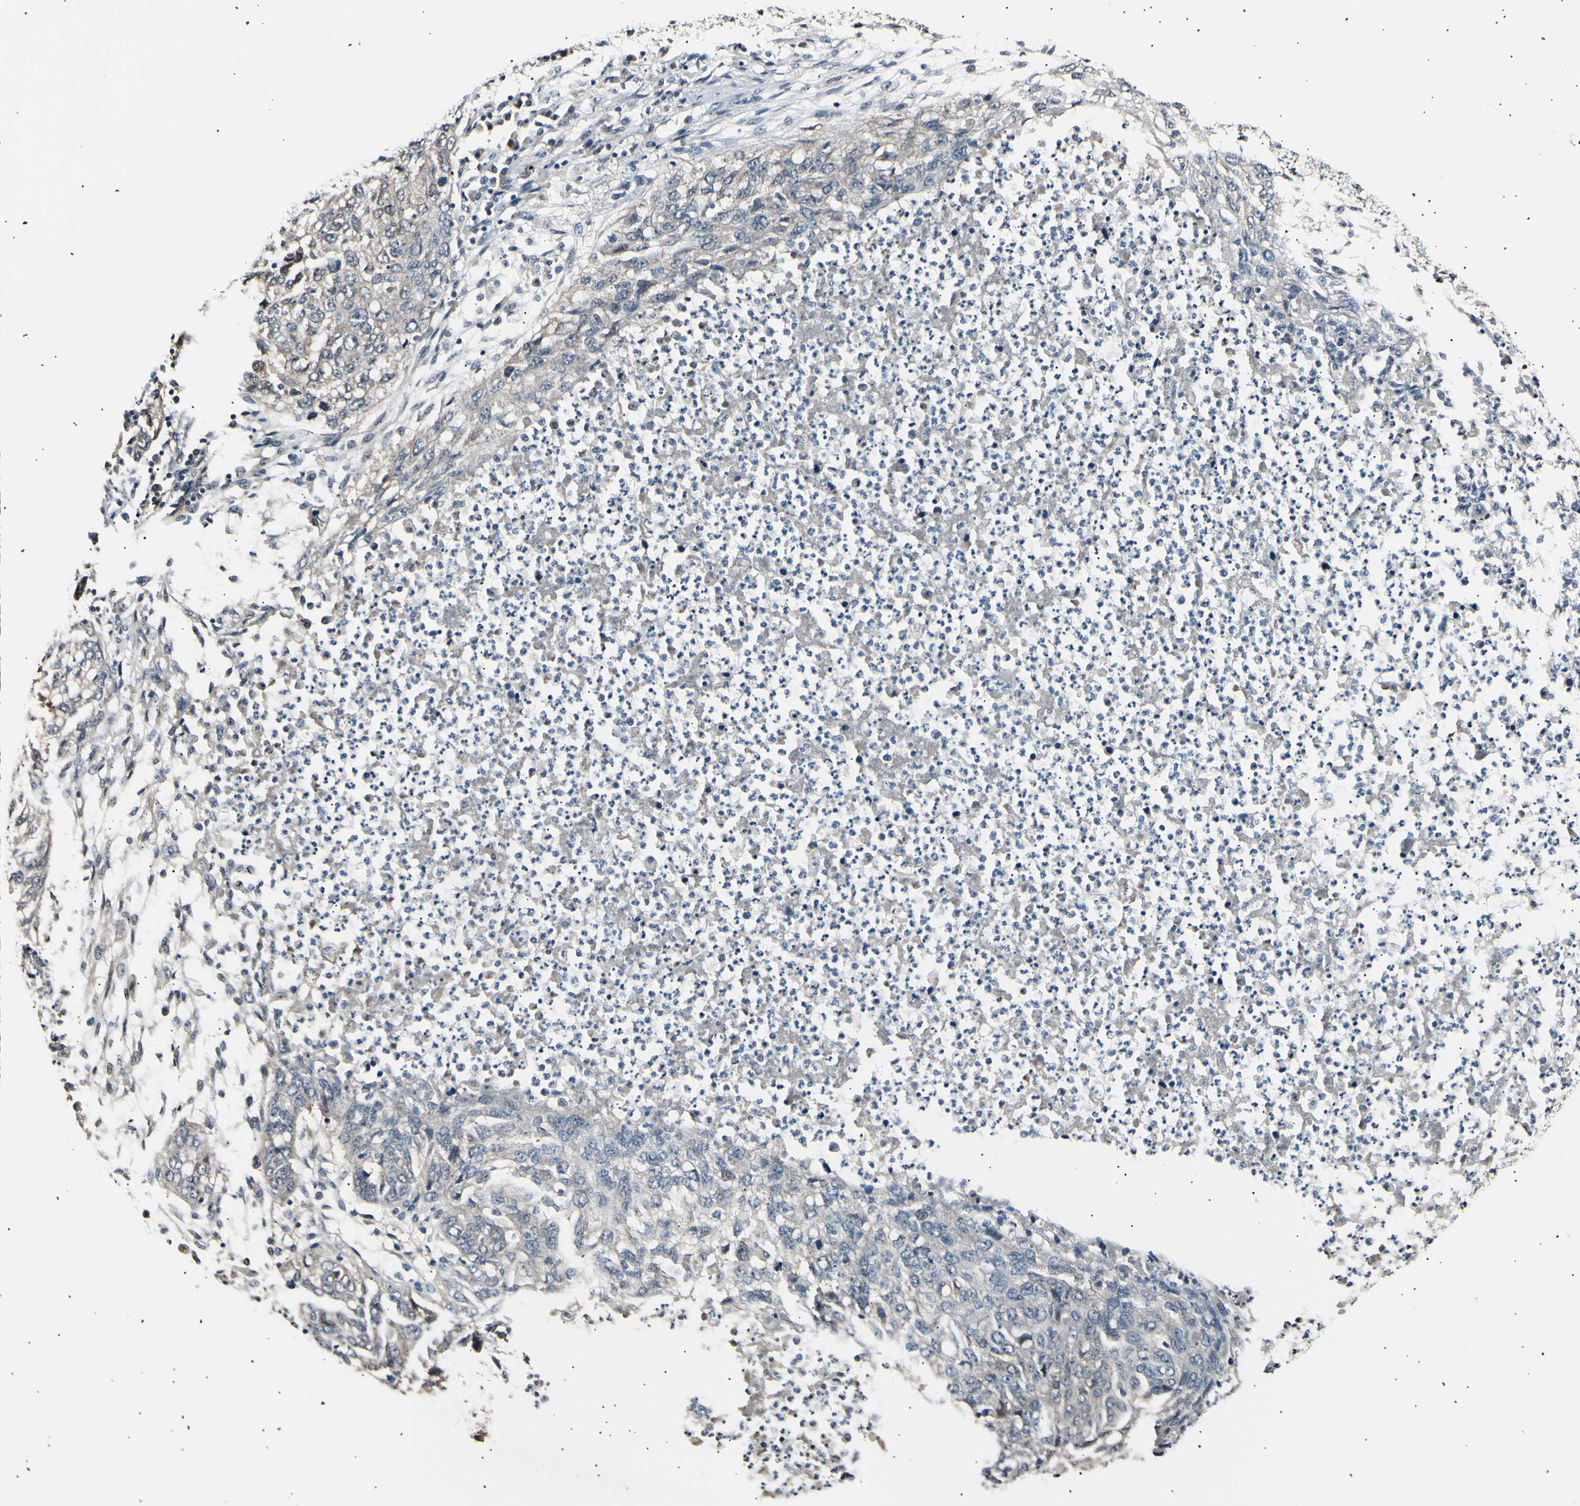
{"staining": {"intensity": "weak", "quantity": ">75%", "location": "cytoplasmic/membranous"}, "tissue": "lung cancer", "cell_type": "Tumor cells", "image_type": "cancer", "snomed": [{"axis": "morphology", "description": "Squamous cell carcinoma, NOS"}, {"axis": "topography", "description": "Lung"}], "caption": "Lung cancer stained for a protein reveals weak cytoplasmic/membranous positivity in tumor cells.", "gene": "AK1", "patient": {"sex": "female", "age": 63}}